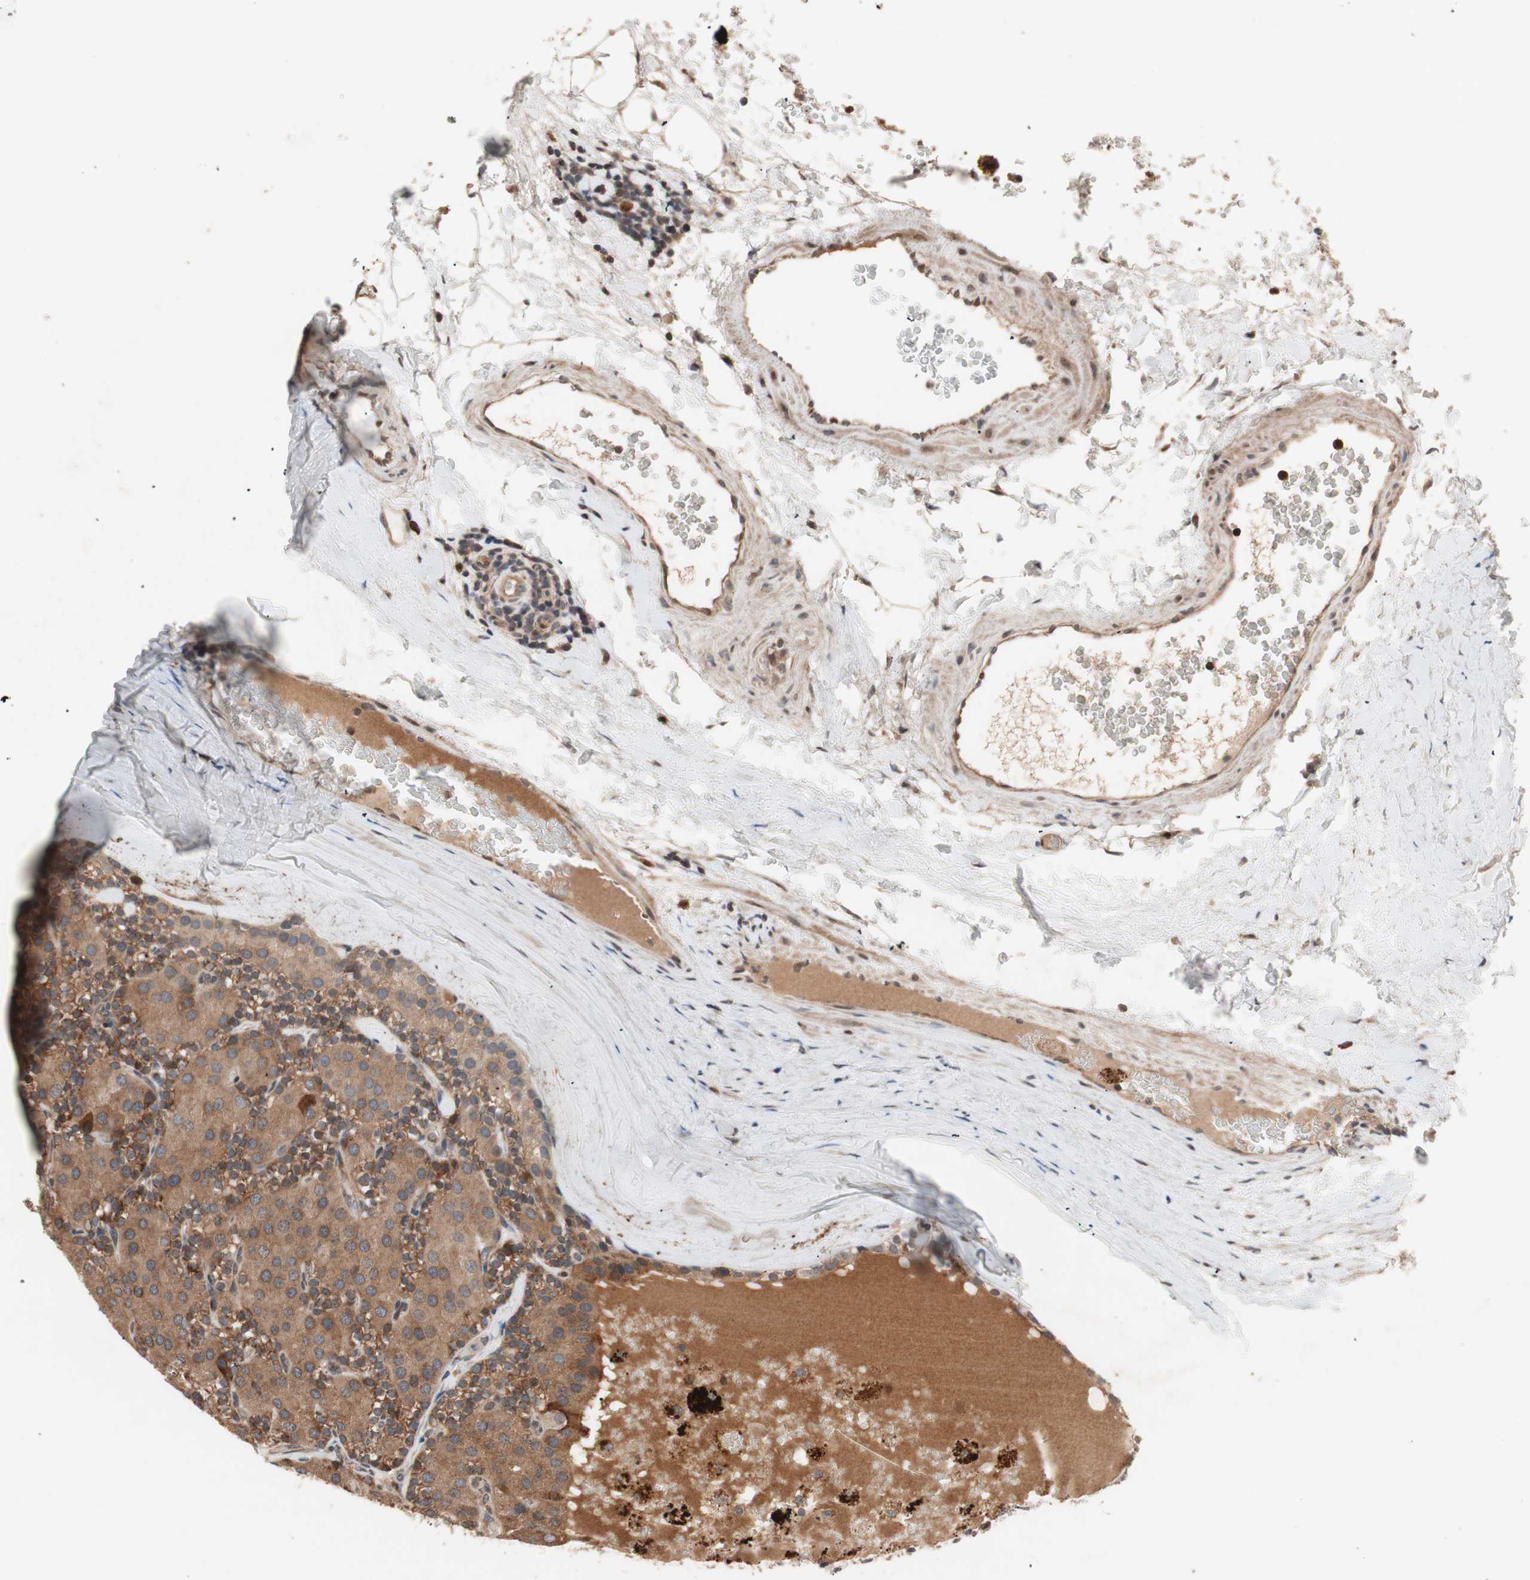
{"staining": {"intensity": "moderate", "quantity": "25%-75%", "location": "cytoplasmic/membranous"}, "tissue": "parathyroid gland", "cell_type": "Glandular cells", "image_type": "normal", "snomed": [{"axis": "morphology", "description": "Normal tissue, NOS"}, {"axis": "morphology", "description": "Adenoma, NOS"}, {"axis": "topography", "description": "Parathyroid gland"}], "caption": "Immunohistochemistry (IHC) histopathology image of normal parathyroid gland stained for a protein (brown), which reveals medium levels of moderate cytoplasmic/membranous staining in approximately 25%-75% of glandular cells.", "gene": "NF2", "patient": {"sex": "female", "age": 86}}